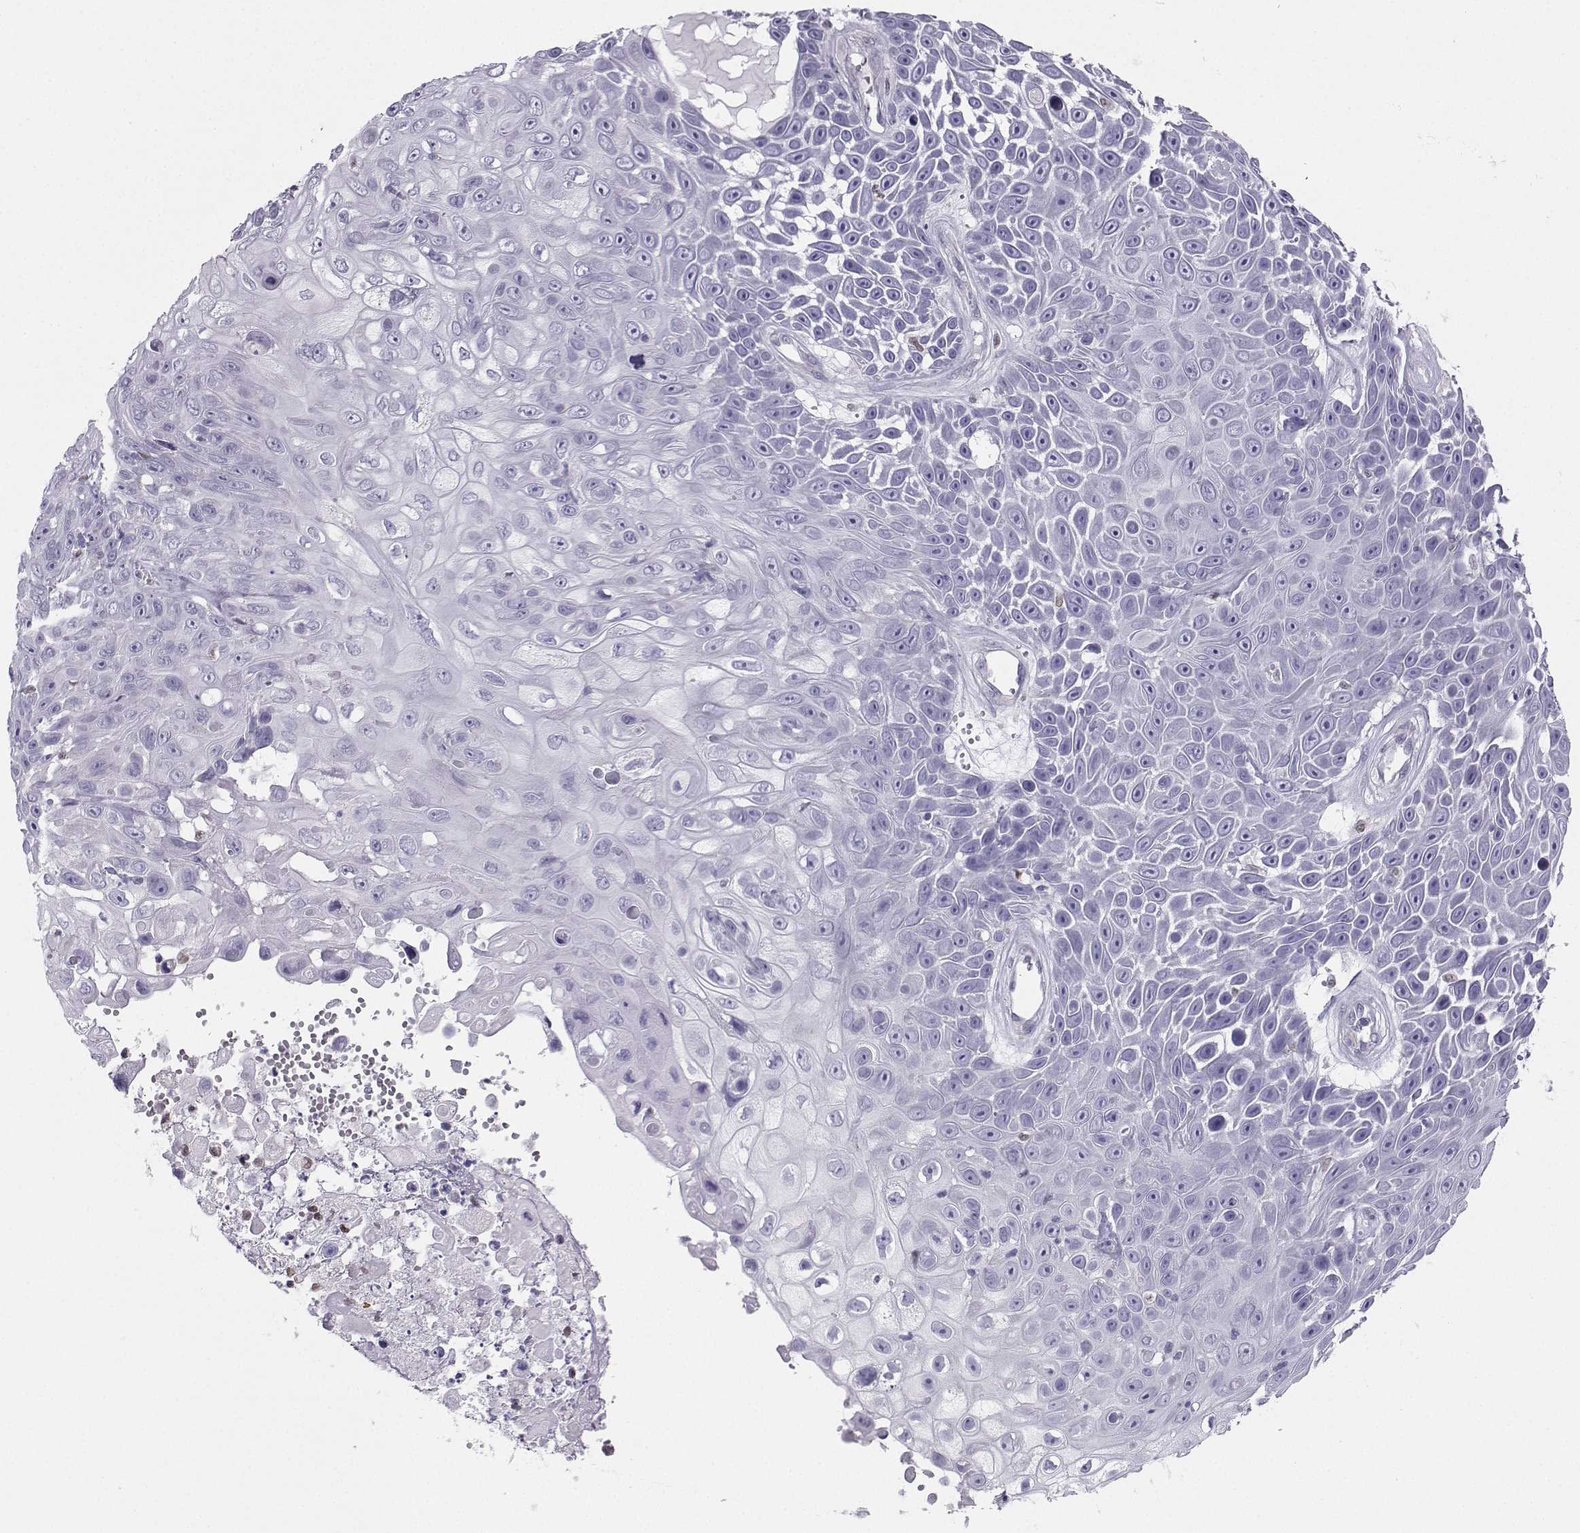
{"staining": {"intensity": "negative", "quantity": "none", "location": "none"}, "tissue": "skin cancer", "cell_type": "Tumor cells", "image_type": "cancer", "snomed": [{"axis": "morphology", "description": "Squamous cell carcinoma, NOS"}, {"axis": "topography", "description": "Skin"}], "caption": "This is a micrograph of immunohistochemistry staining of squamous cell carcinoma (skin), which shows no positivity in tumor cells.", "gene": "DCLK3", "patient": {"sex": "male", "age": 82}}